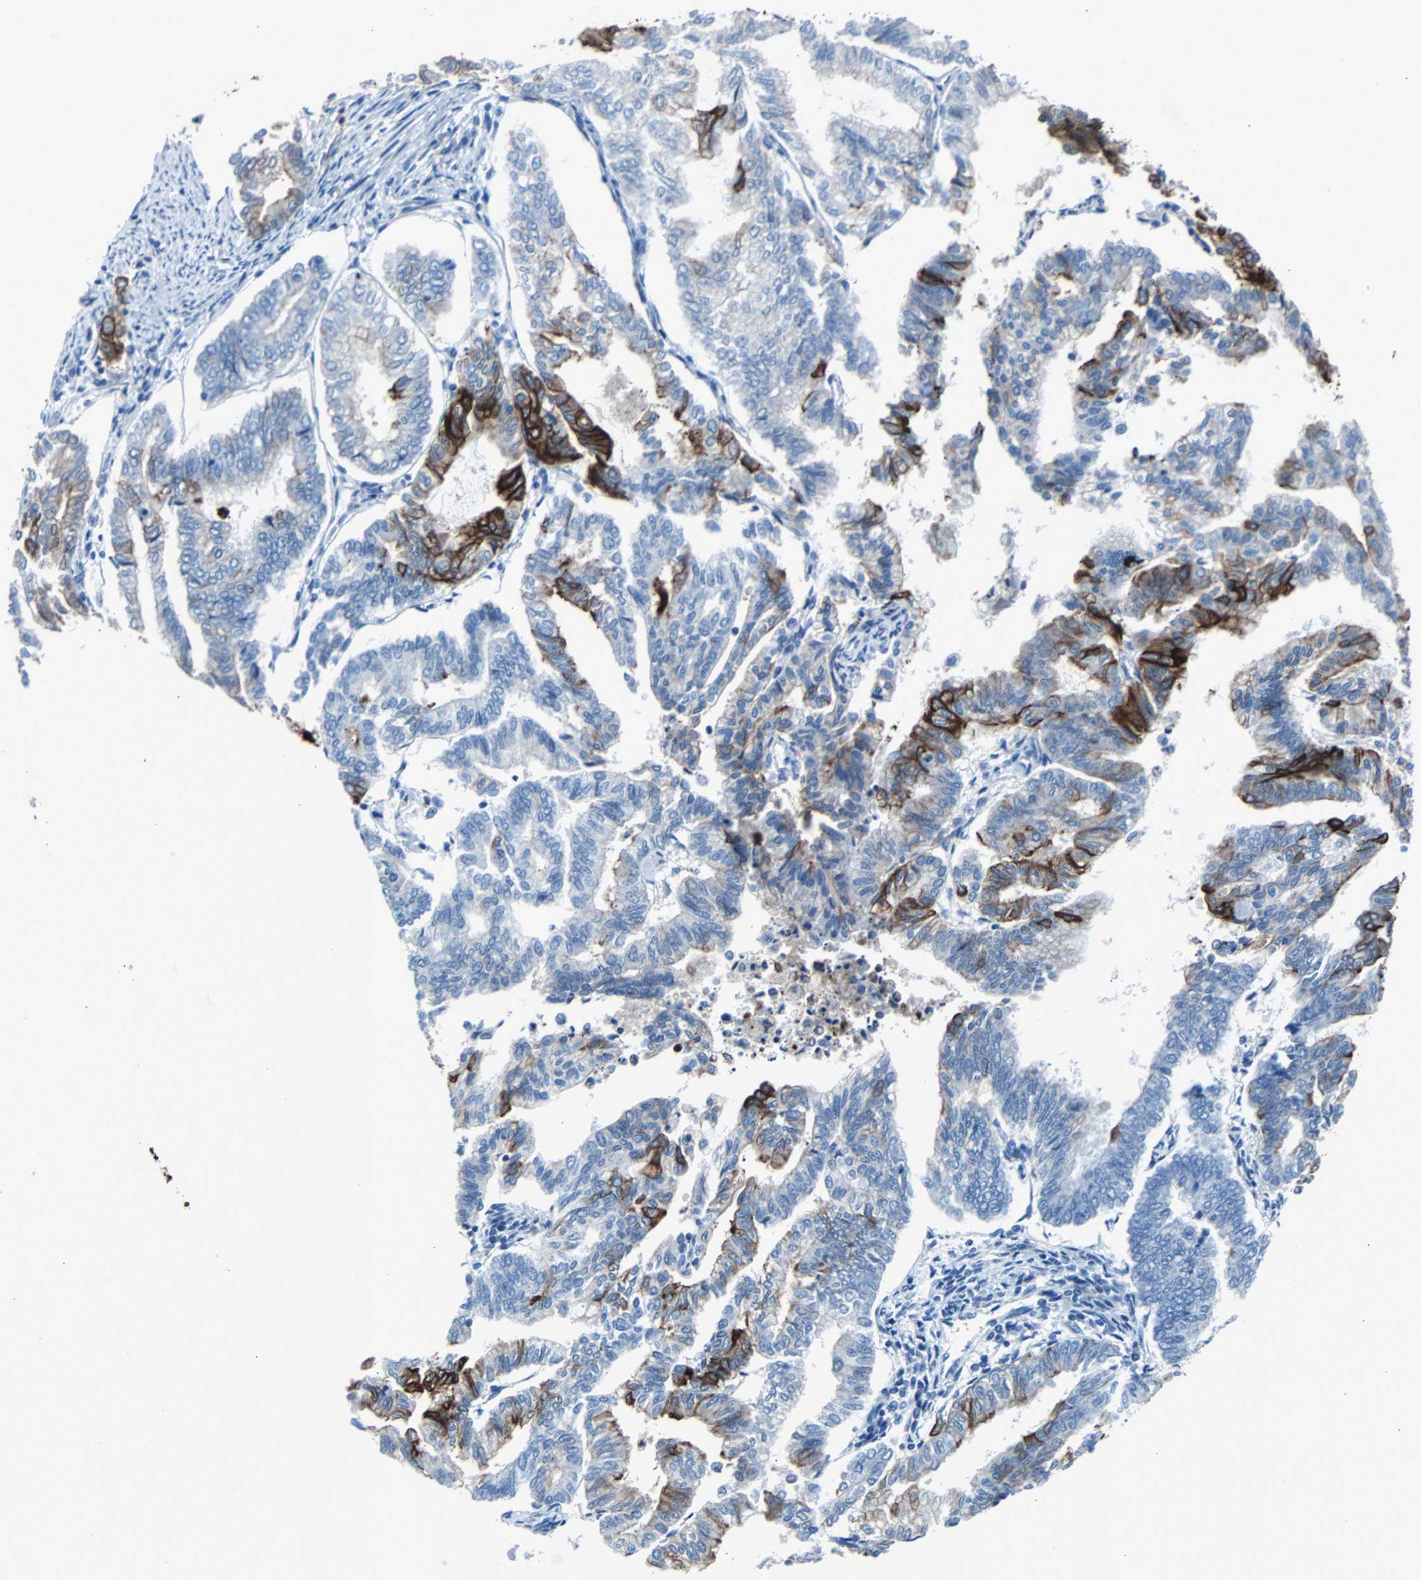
{"staining": {"intensity": "strong", "quantity": "<25%", "location": "cytoplasmic/membranous"}, "tissue": "endometrial cancer", "cell_type": "Tumor cells", "image_type": "cancer", "snomed": [{"axis": "morphology", "description": "Adenocarcinoma, NOS"}, {"axis": "topography", "description": "Endometrium"}], "caption": "Protein staining of endometrial cancer (adenocarcinoma) tissue exhibits strong cytoplasmic/membranous staining in approximately <25% of tumor cells.", "gene": "KRT7", "patient": {"sex": "female", "age": 79}}